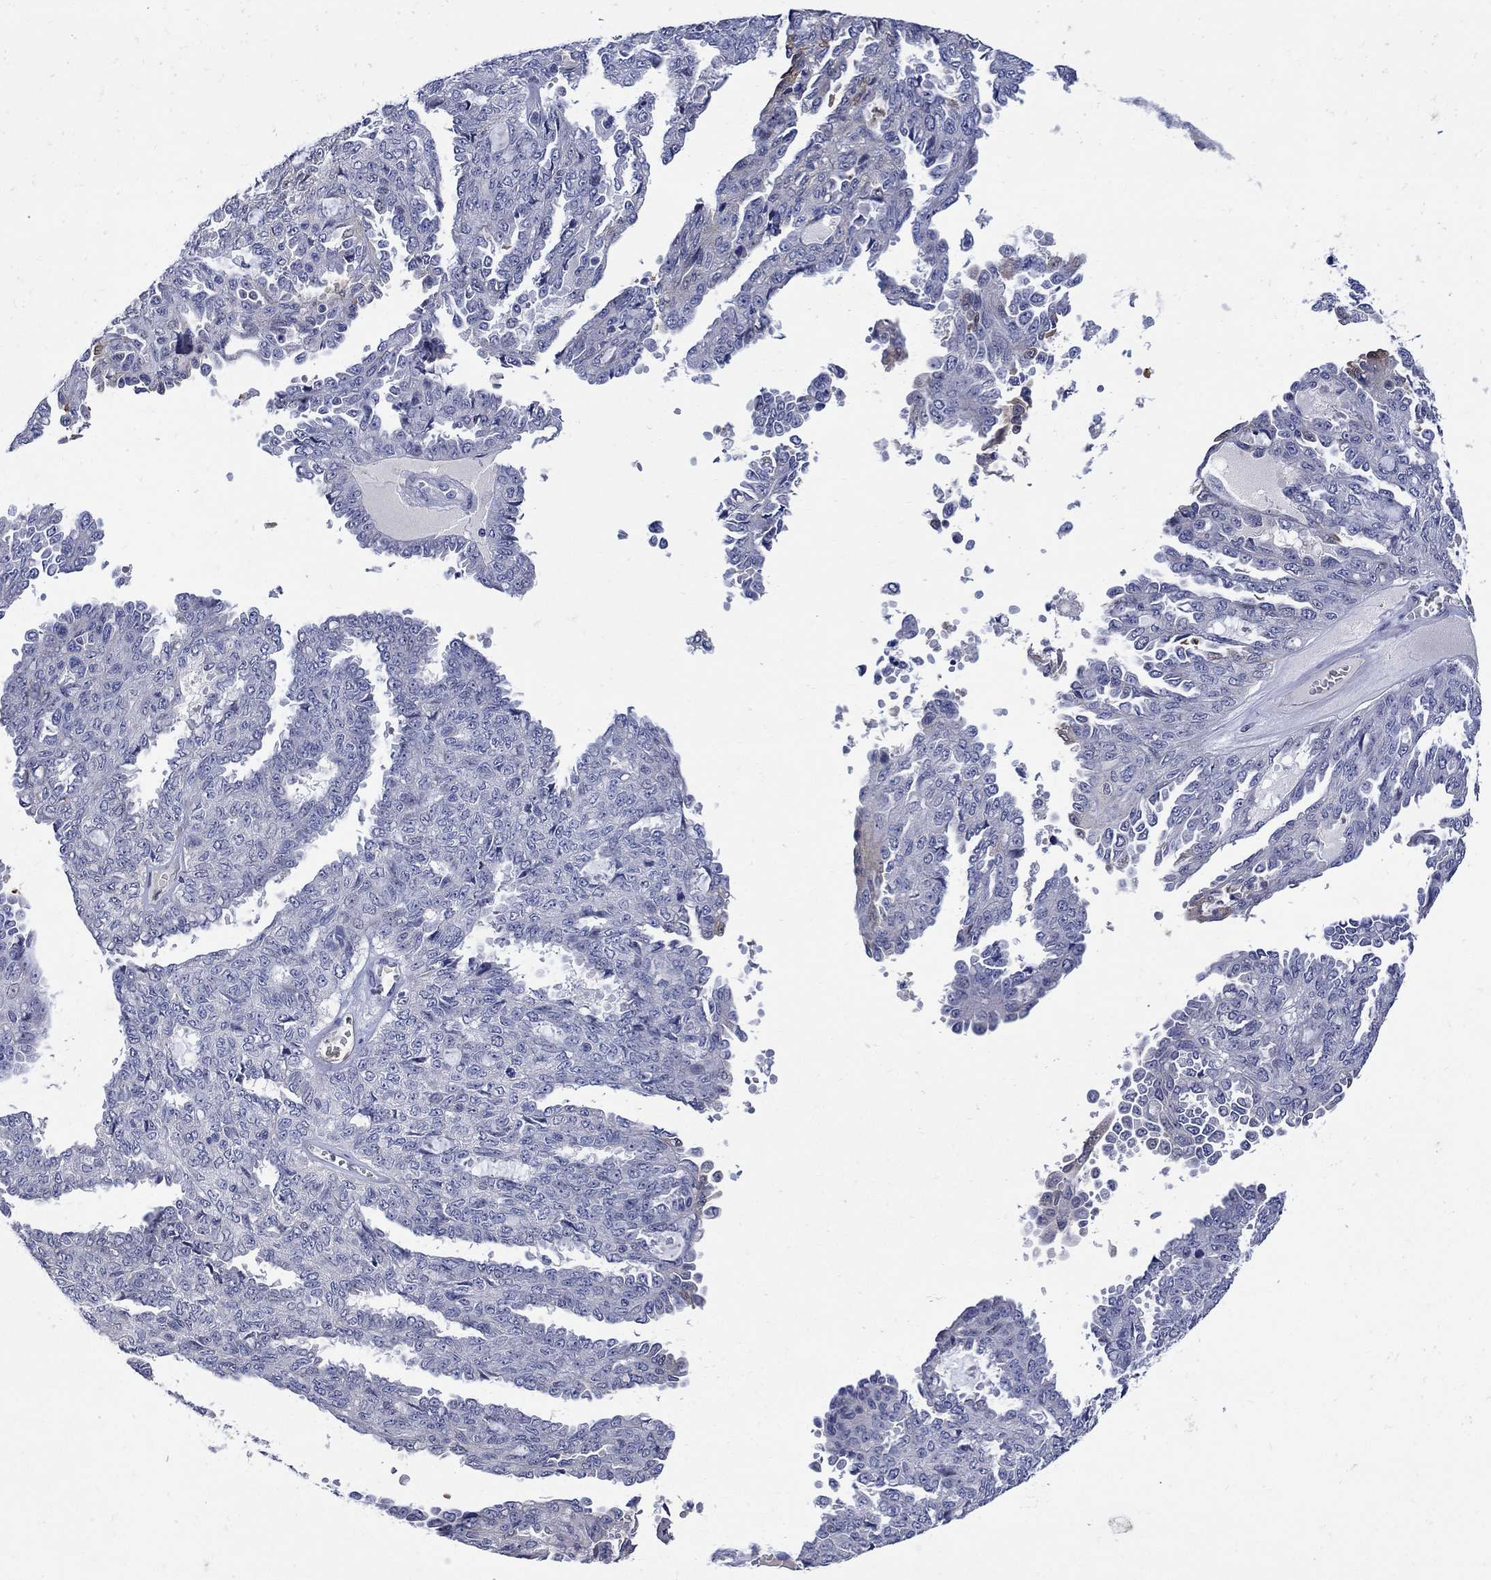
{"staining": {"intensity": "negative", "quantity": "none", "location": "none"}, "tissue": "ovarian cancer", "cell_type": "Tumor cells", "image_type": "cancer", "snomed": [{"axis": "morphology", "description": "Cystadenocarcinoma, serous, NOS"}, {"axis": "topography", "description": "Ovary"}], "caption": "Micrograph shows no significant protein staining in tumor cells of ovarian serous cystadenocarcinoma.", "gene": "TGM2", "patient": {"sex": "female", "age": 71}}